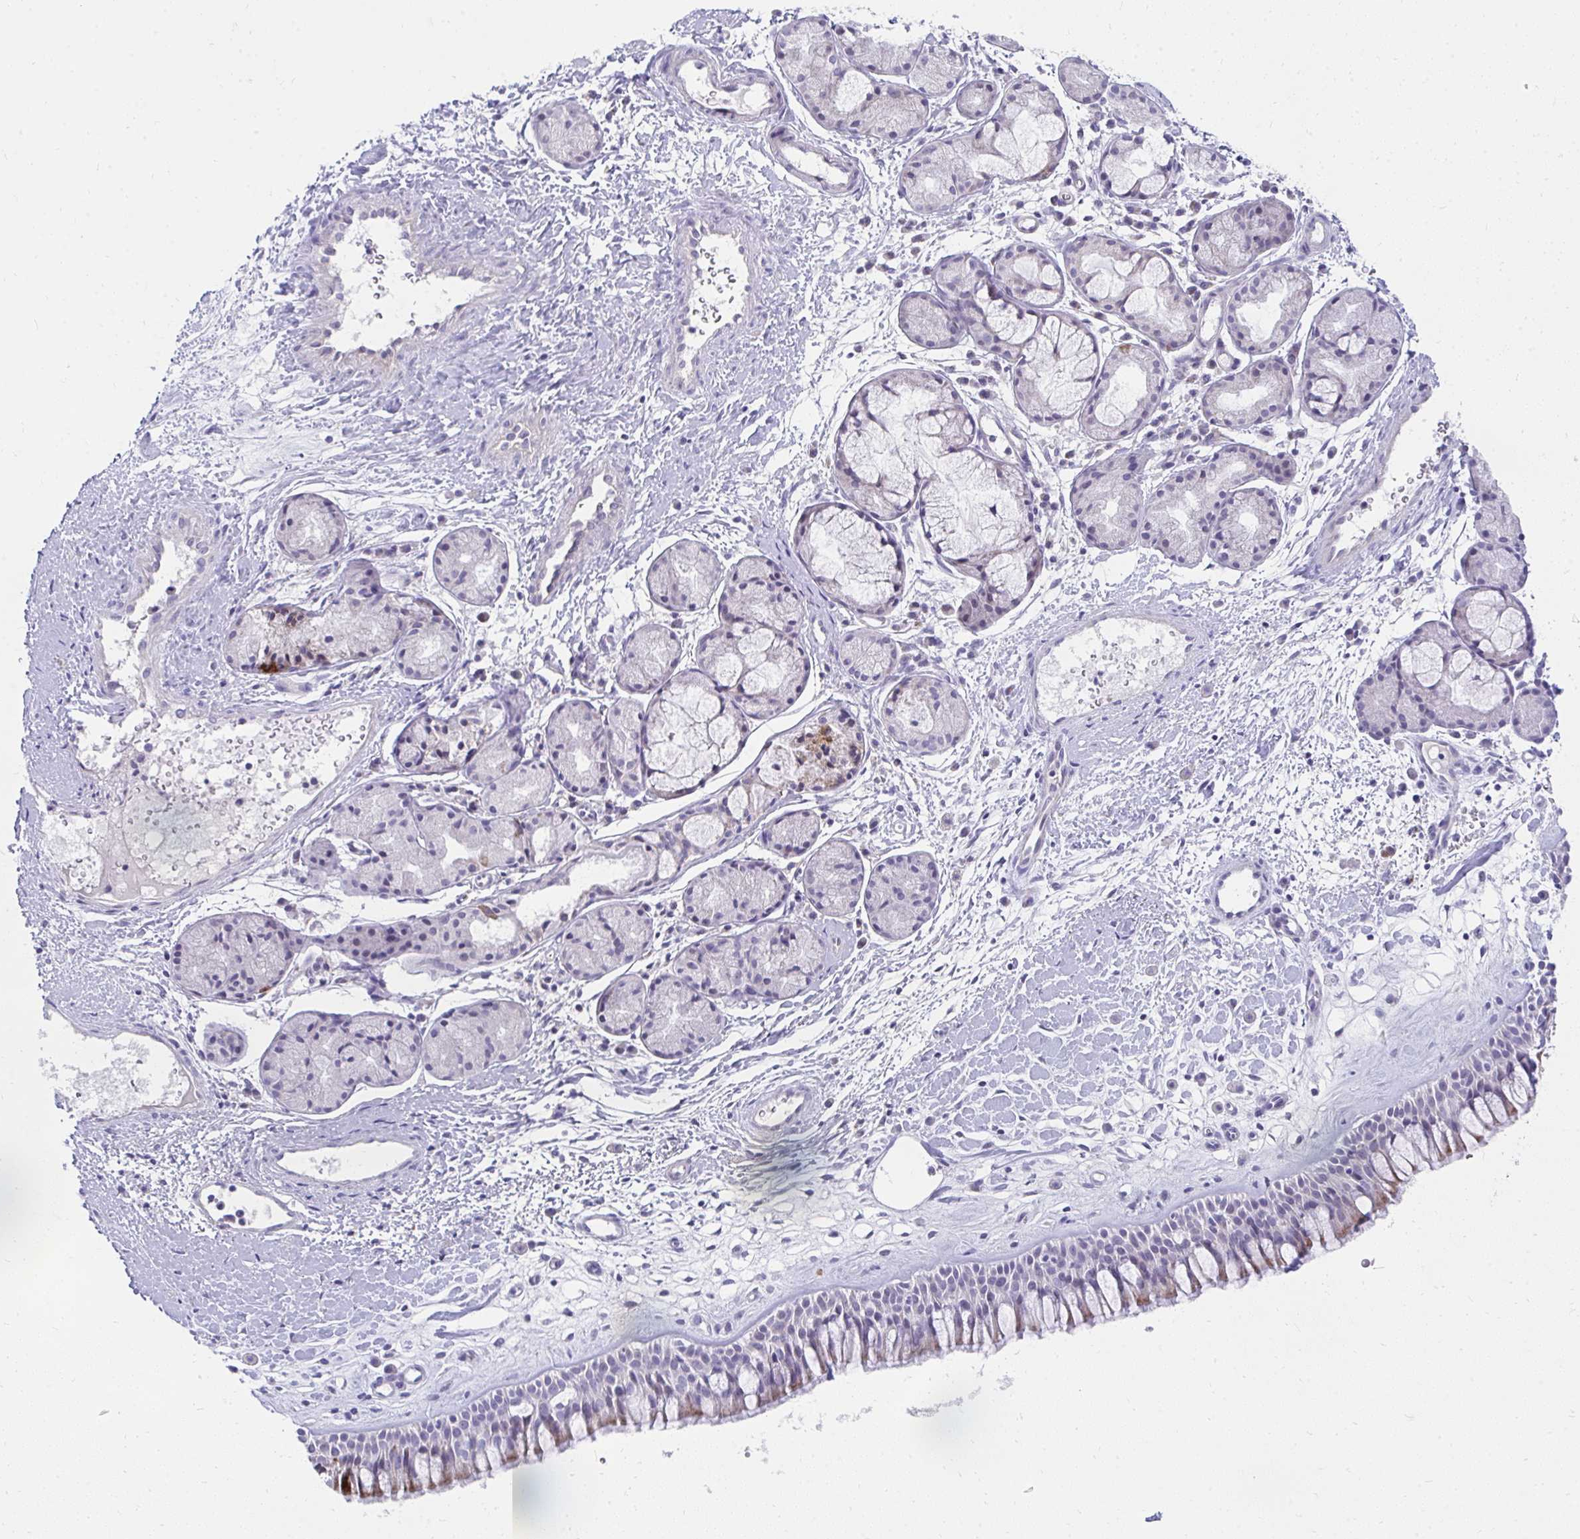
{"staining": {"intensity": "moderate", "quantity": "25%-75%", "location": "cytoplasmic/membranous"}, "tissue": "nasopharynx", "cell_type": "Respiratory epithelial cells", "image_type": "normal", "snomed": [{"axis": "morphology", "description": "Normal tissue, NOS"}, {"axis": "topography", "description": "Nasopharynx"}], "caption": "Protein staining displays moderate cytoplasmic/membranous staining in about 25%-75% of respiratory epithelial cells in unremarkable nasopharynx.", "gene": "PRRG3", "patient": {"sex": "male", "age": 65}}